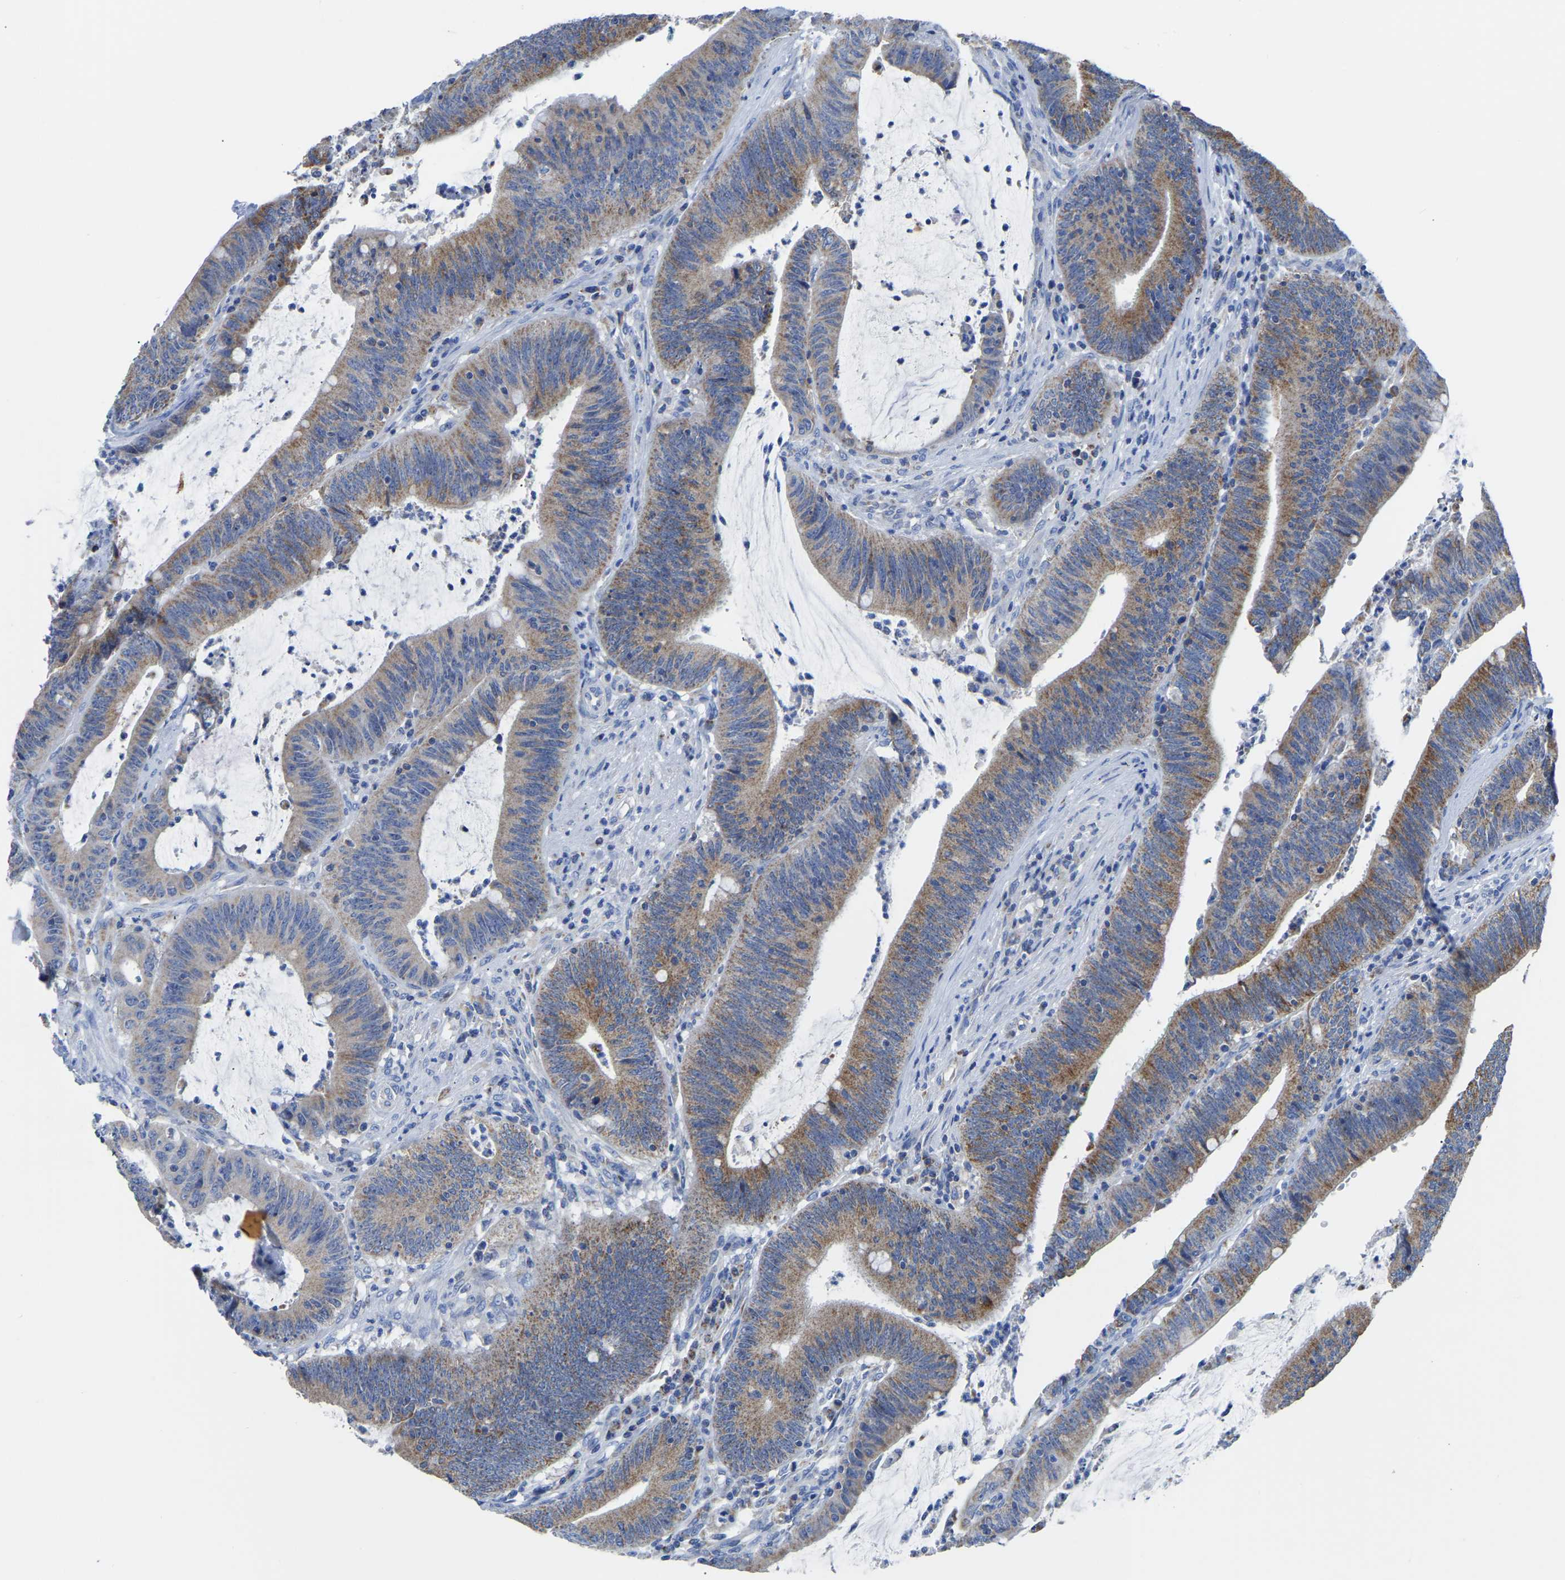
{"staining": {"intensity": "moderate", "quantity": ">75%", "location": "cytoplasmic/membranous"}, "tissue": "colorectal cancer", "cell_type": "Tumor cells", "image_type": "cancer", "snomed": [{"axis": "morphology", "description": "Normal tissue, NOS"}, {"axis": "morphology", "description": "Adenocarcinoma, NOS"}, {"axis": "topography", "description": "Rectum"}], "caption": "There is medium levels of moderate cytoplasmic/membranous positivity in tumor cells of colorectal adenocarcinoma, as demonstrated by immunohistochemical staining (brown color).", "gene": "ETFA", "patient": {"sex": "female", "age": 66}}